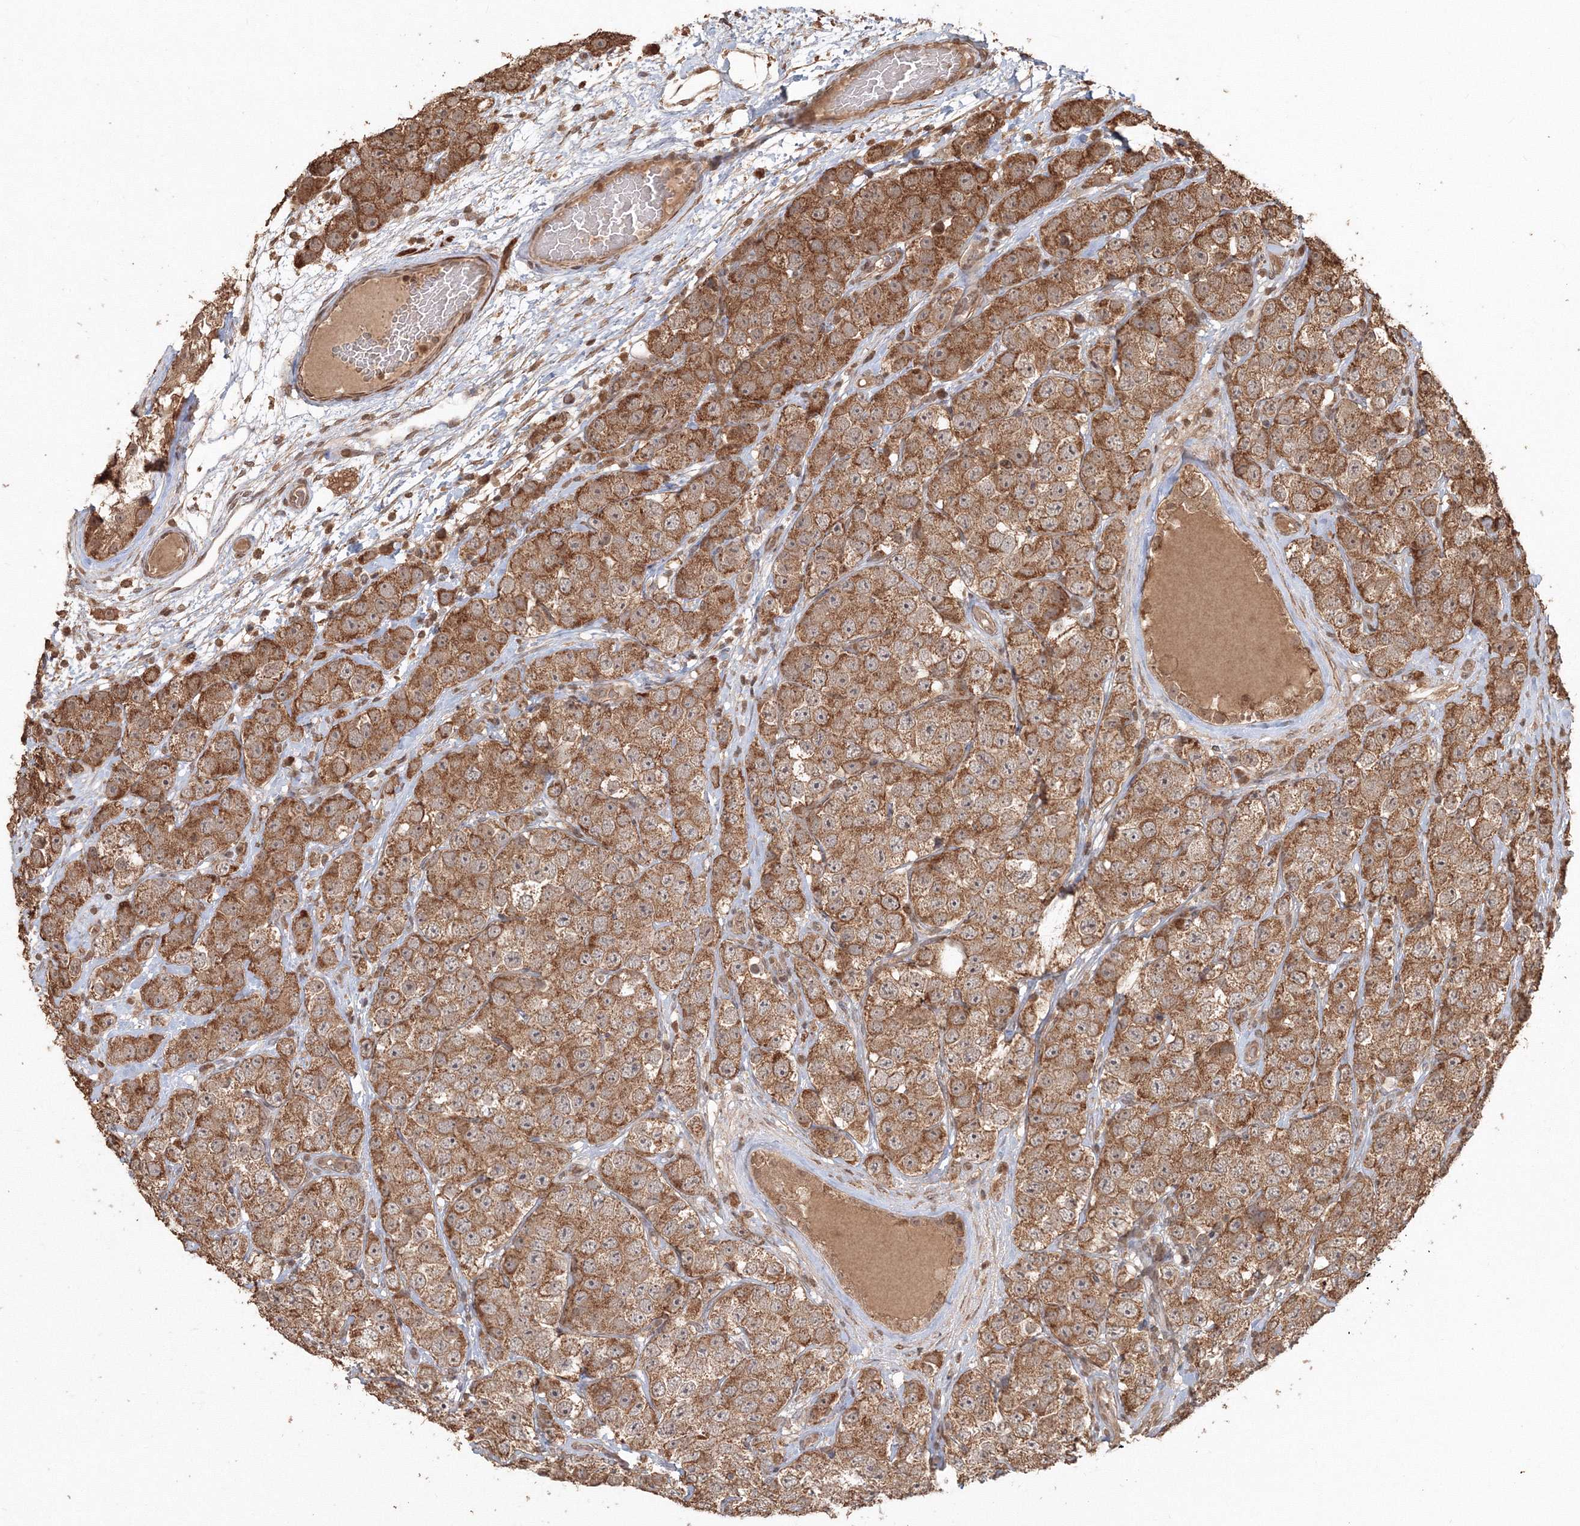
{"staining": {"intensity": "strong", "quantity": ">75%", "location": "cytoplasmic/membranous"}, "tissue": "testis cancer", "cell_type": "Tumor cells", "image_type": "cancer", "snomed": [{"axis": "morphology", "description": "Seminoma, NOS"}, {"axis": "topography", "description": "Testis"}], "caption": "An immunohistochemistry histopathology image of tumor tissue is shown. Protein staining in brown highlights strong cytoplasmic/membranous positivity in testis cancer (seminoma) within tumor cells.", "gene": "CCDC122", "patient": {"sex": "male", "age": 28}}